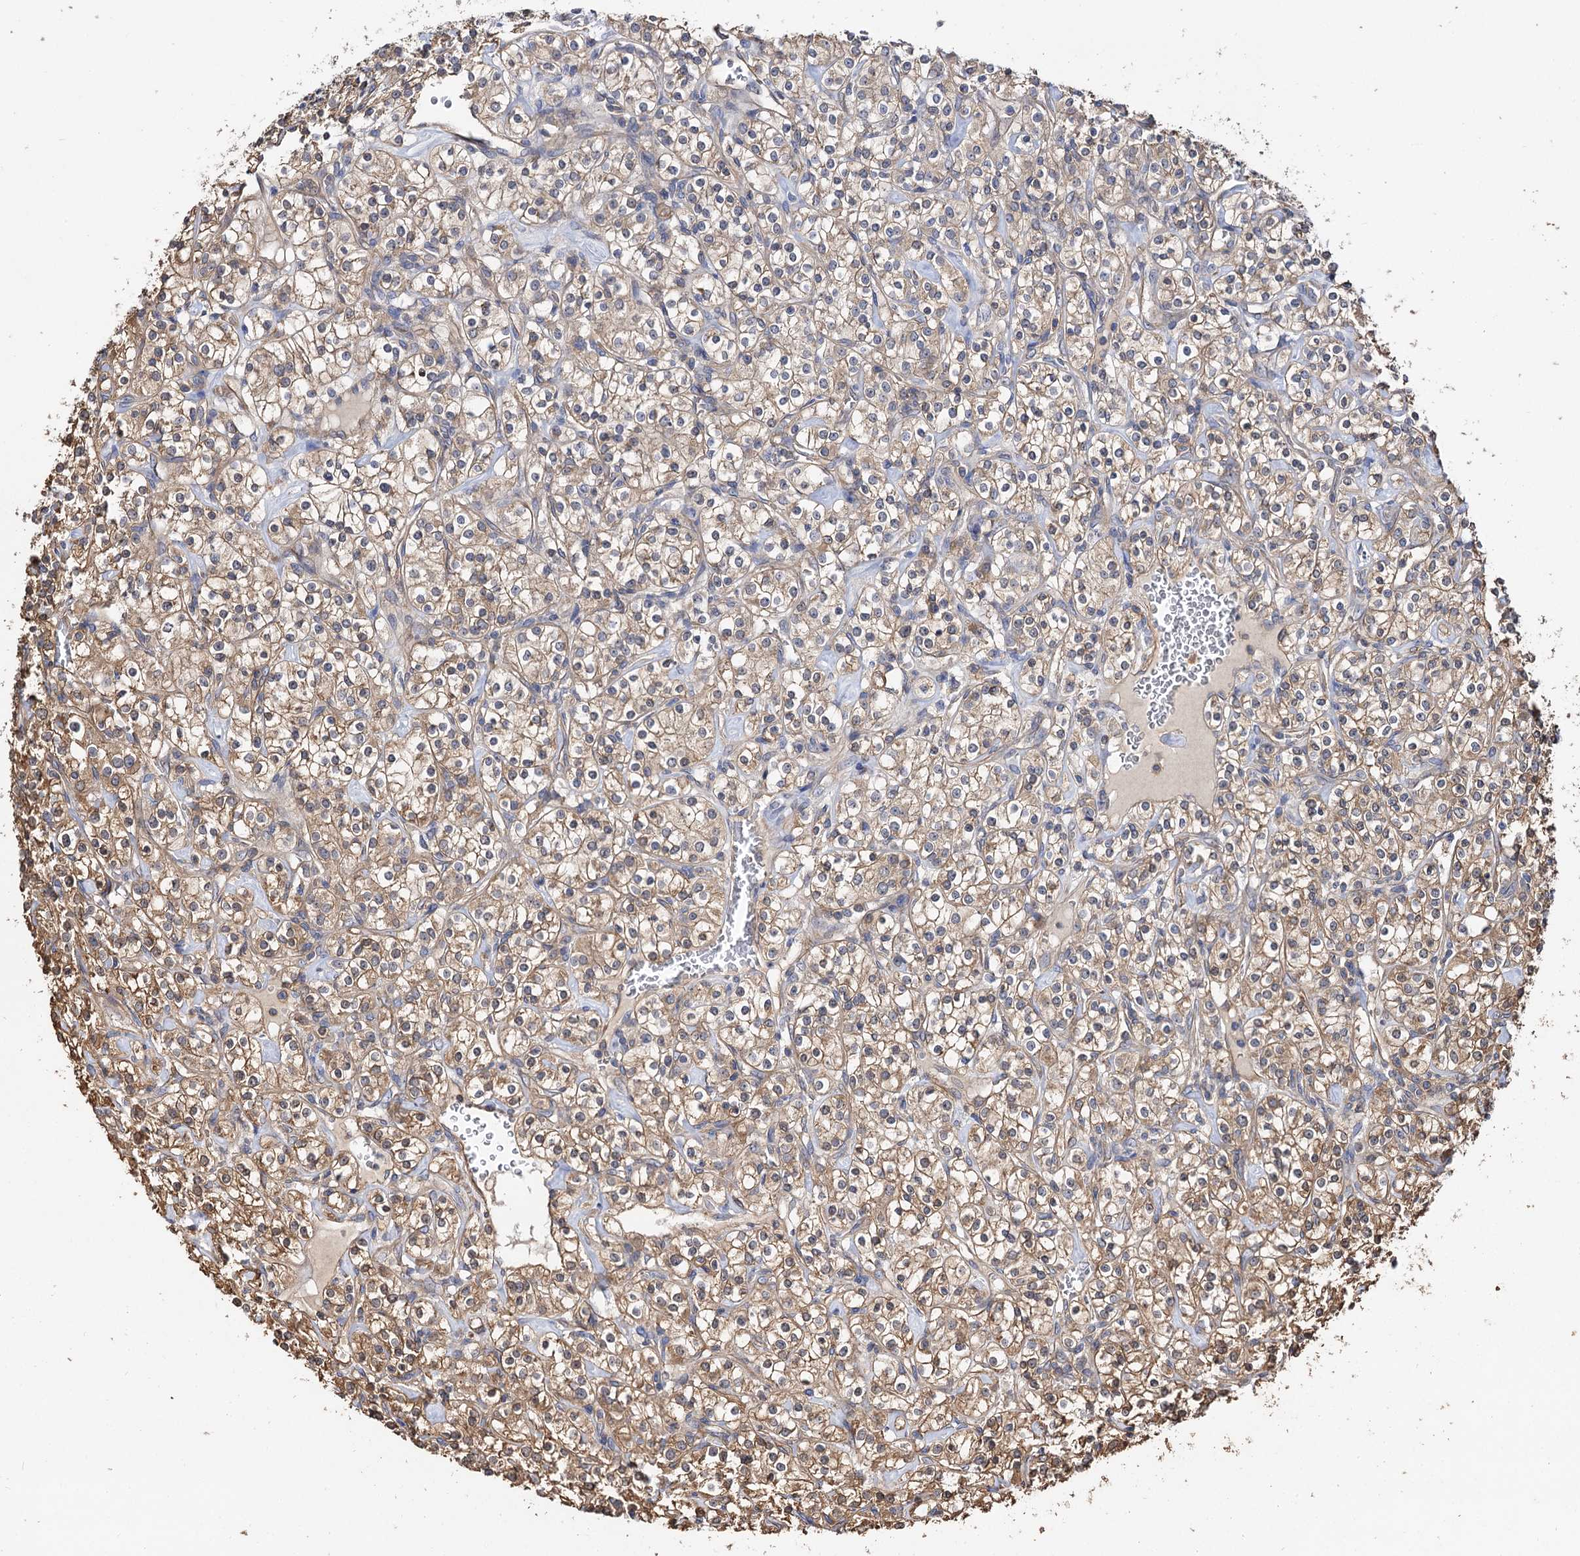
{"staining": {"intensity": "moderate", "quantity": ">75%", "location": "cytoplasmic/membranous"}, "tissue": "renal cancer", "cell_type": "Tumor cells", "image_type": "cancer", "snomed": [{"axis": "morphology", "description": "Adenocarcinoma, NOS"}, {"axis": "topography", "description": "Kidney"}], "caption": "Adenocarcinoma (renal) stained with a brown dye demonstrates moderate cytoplasmic/membranous positive positivity in approximately >75% of tumor cells.", "gene": "IDI1", "patient": {"sex": "male", "age": 77}}